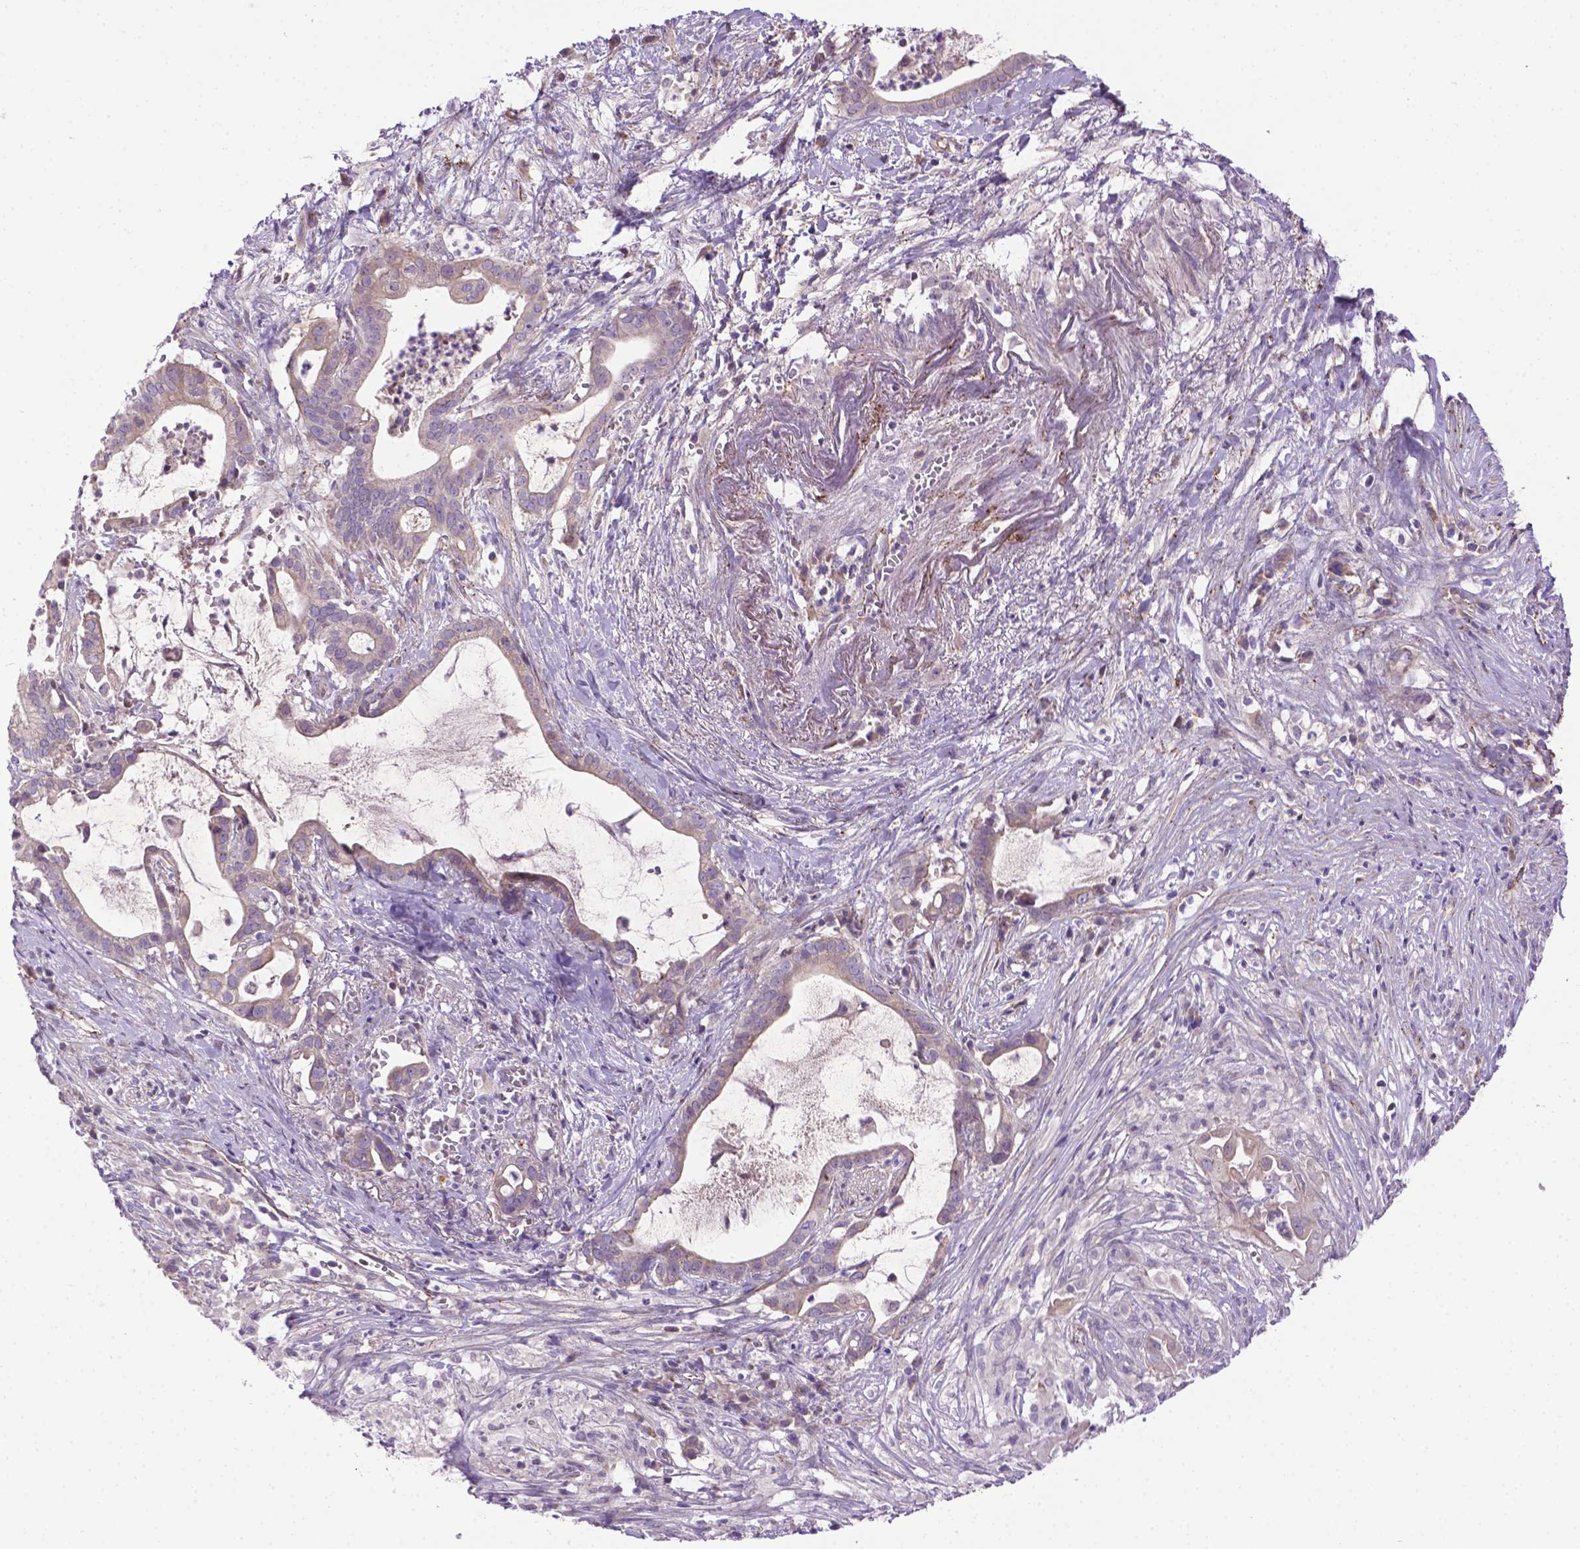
{"staining": {"intensity": "weak", "quantity": "<25%", "location": "cytoplasmic/membranous"}, "tissue": "pancreatic cancer", "cell_type": "Tumor cells", "image_type": "cancer", "snomed": [{"axis": "morphology", "description": "Adenocarcinoma, NOS"}, {"axis": "topography", "description": "Pancreas"}], "caption": "Immunohistochemistry (IHC) image of neoplastic tissue: pancreatic adenocarcinoma stained with DAB (3,3'-diaminobenzidine) demonstrates no significant protein expression in tumor cells.", "gene": "CCER2", "patient": {"sex": "male", "age": 61}}